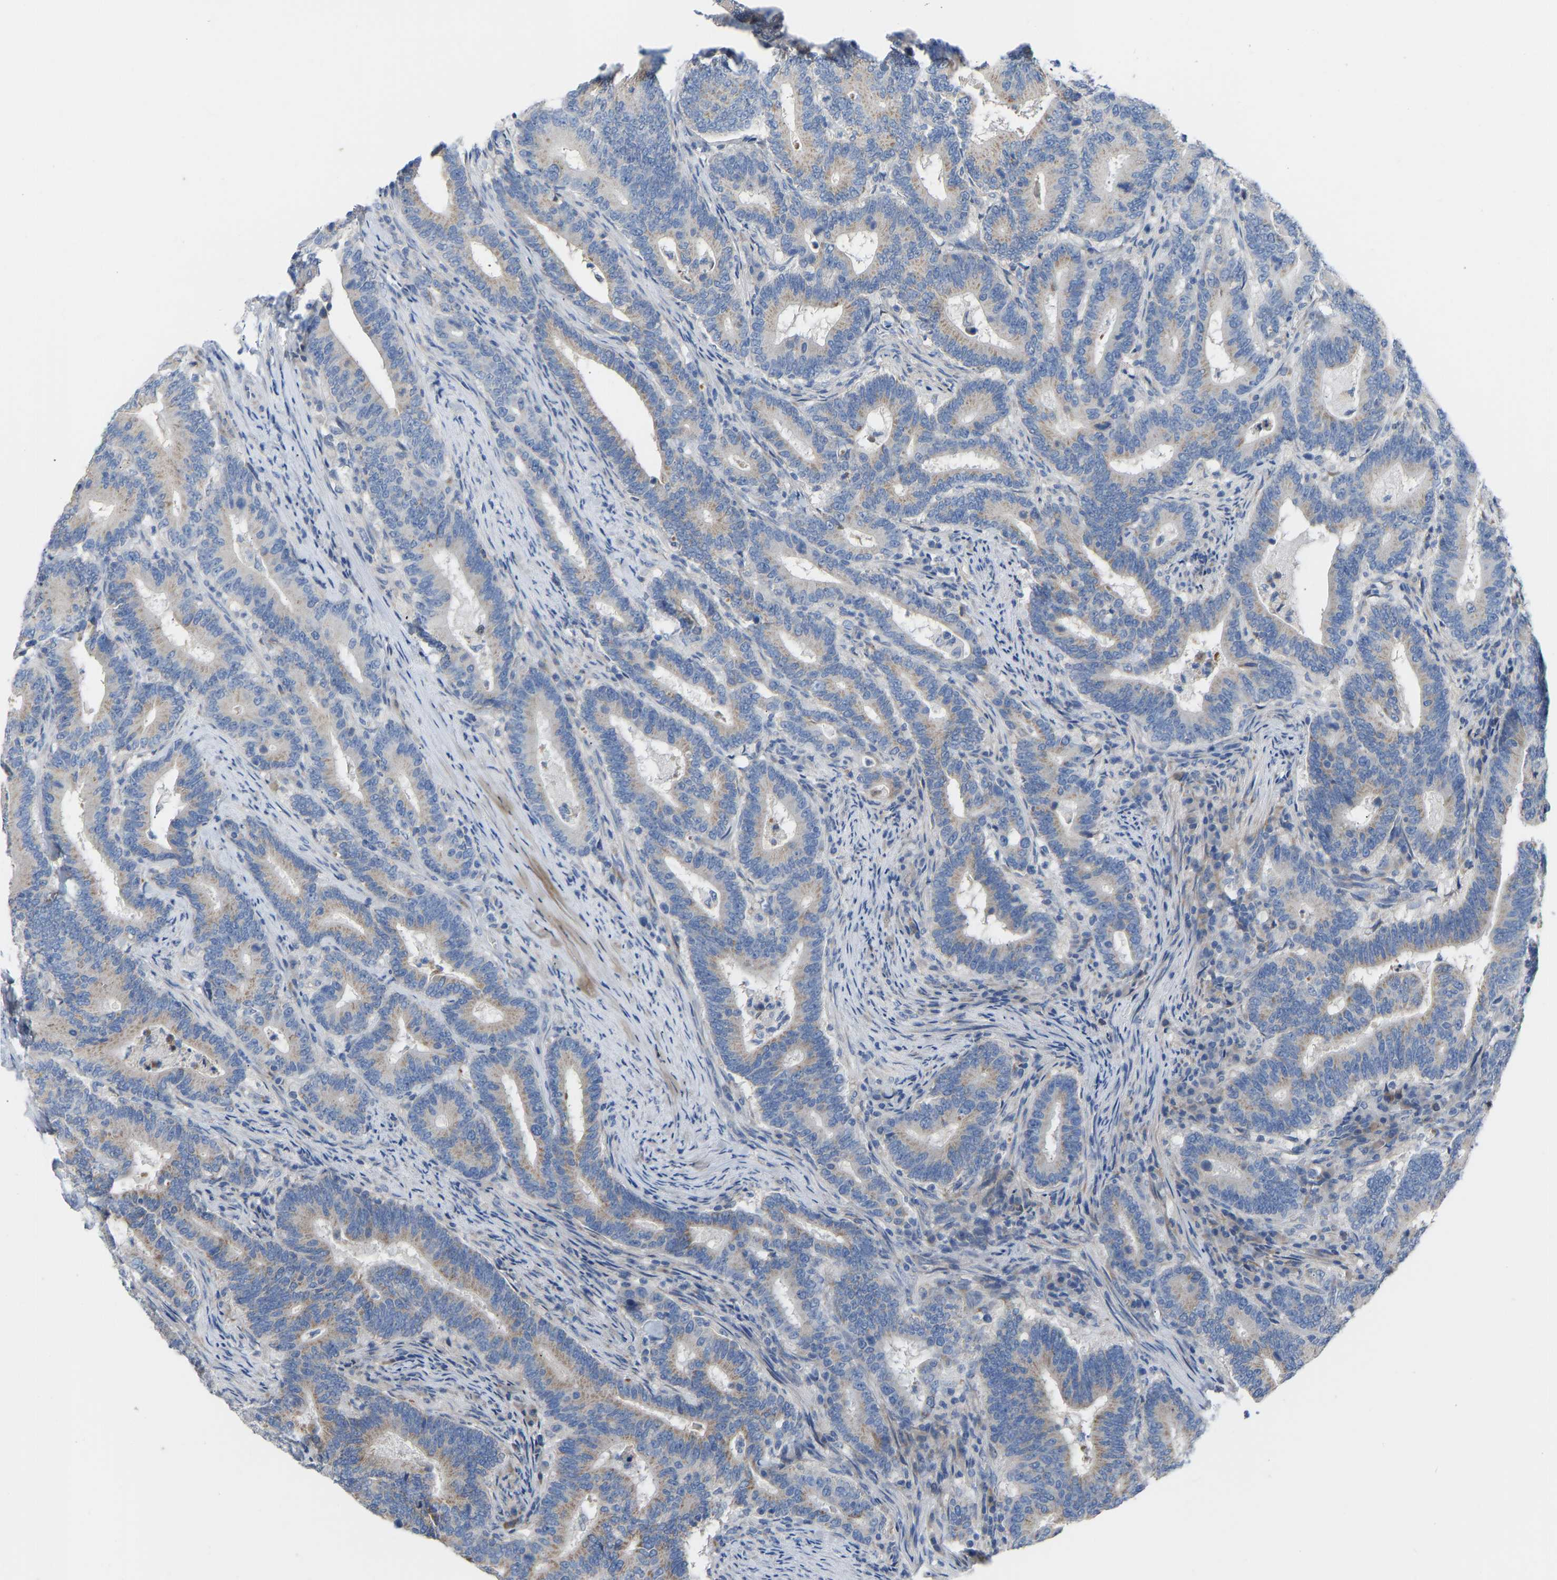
{"staining": {"intensity": "moderate", "quantity": "<25%", "location": "cytoplasmic/membranous"}, "tissue": "colorectal cancer", "cell_type": "Tumor cells", "image_type": "cancer", "snomed": [{"axis": "morphology", "description": "Adenocarcinoma, NOS"}, {"axis": "topography", "description": "Colon"}], "caption": "The immunohistochemical stain shows moderate cytoplasmic/membranous expression in tumor cells of colorectal cancer tissue. Using DAB (3,3'-diaminobenzidine) (brown) and hematoxylin (blue) stains, captured at high magnification using brightfield microscopy.", "gene": "OLIG2", "patient": {"sex": "female", "age": 66}}